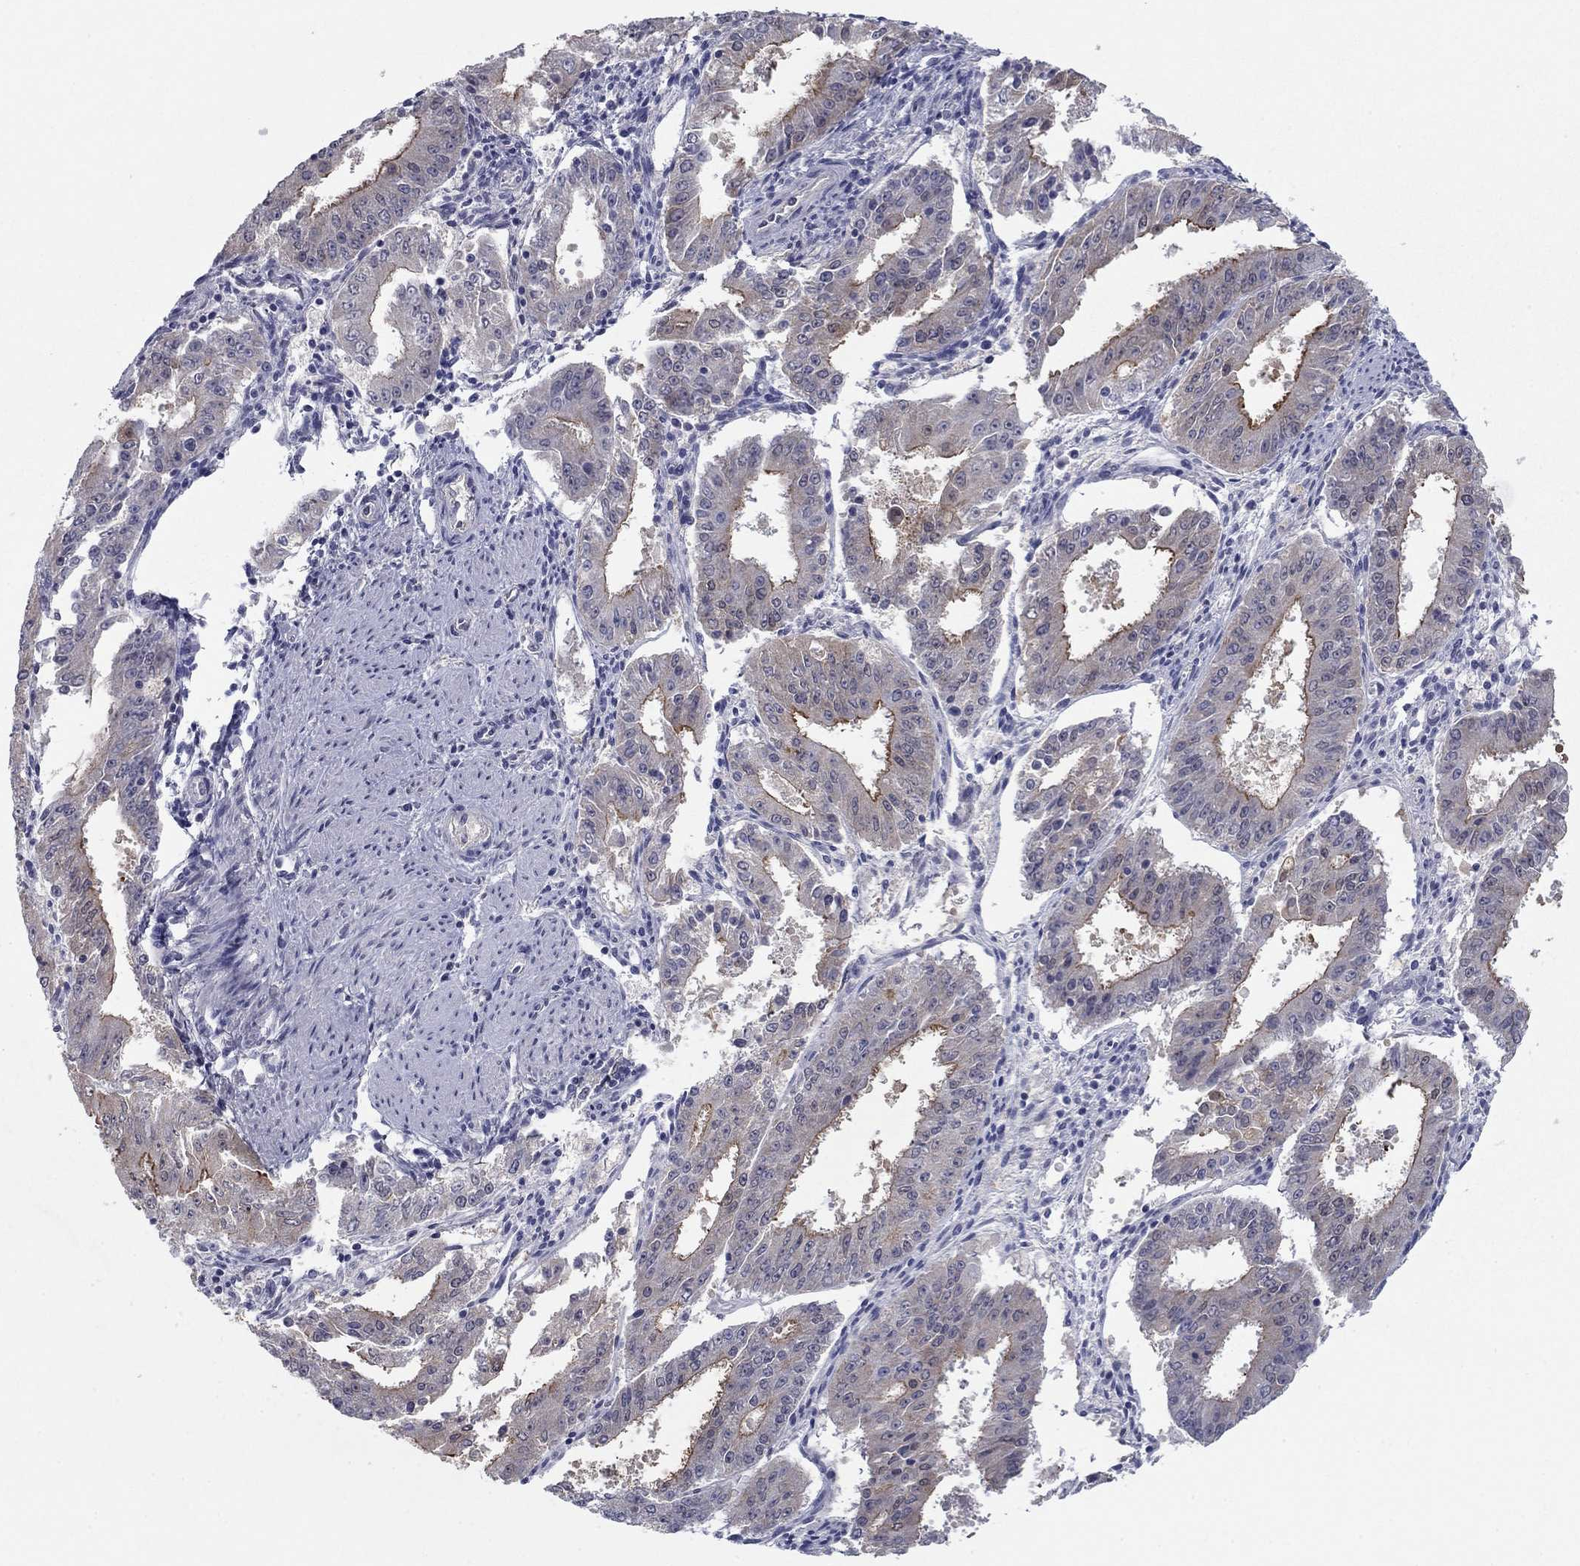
{"staining": {"intensity": "strong", "quantity": ">75%", "location": "cytoplasmic/membranous"}, "tissue": "ovarian cancer", "cell_type": "Tumor cells", "image_type": "cancer", "snomed": [{"axis": "morphology", "description": "Carcinoma, endometroid"}, {"axis": "topography", "description": "Ovary"}], "caption": "Strong cytoplasmic/membranous staining is identified in approximately >75% of tumor cells in ovarian endometroid carcinoma.", "gene": "PLS1", "patient": {"sex": "female", "age": 42}}